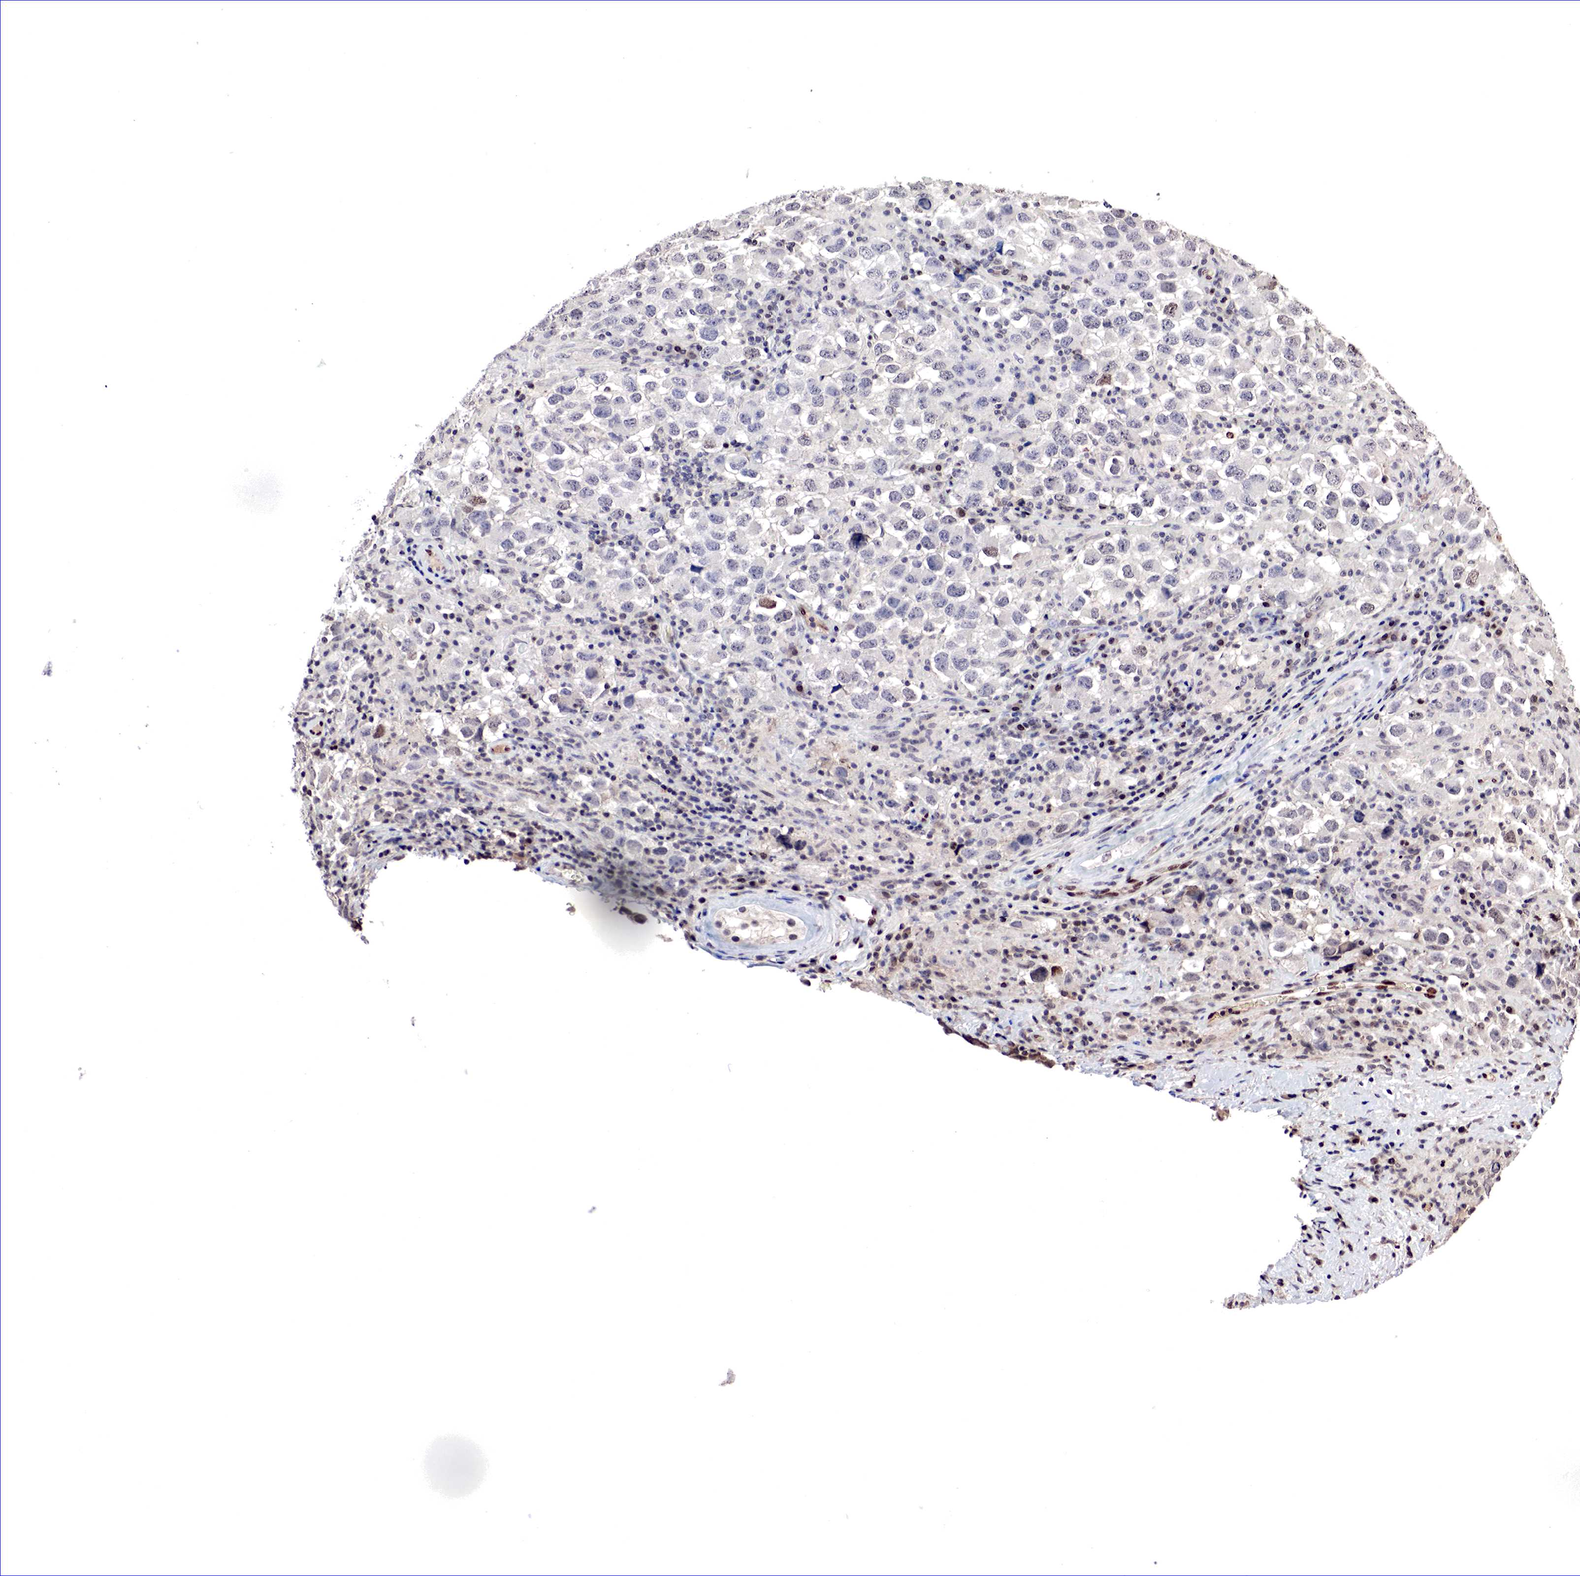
{"staining": {"intensity": "moderate", "quantity": "<25%", "location": "nuclear"}, "tissue": "testis cancer", "cell_type": "Tumor cells", "image_type": "cancer", "snomed": [{"axis": "morphology", "description": "Carcinoma, Embryonal, NOS"}, {"axis": "topography", "description": "Testis"}], "caption": "Testis cancer (embryonal carcinoma) stained with a protein marker displays moderate staining in tumor cells.", "gene": "DACH2", "patient": {"sex": "male", "age": 21}}